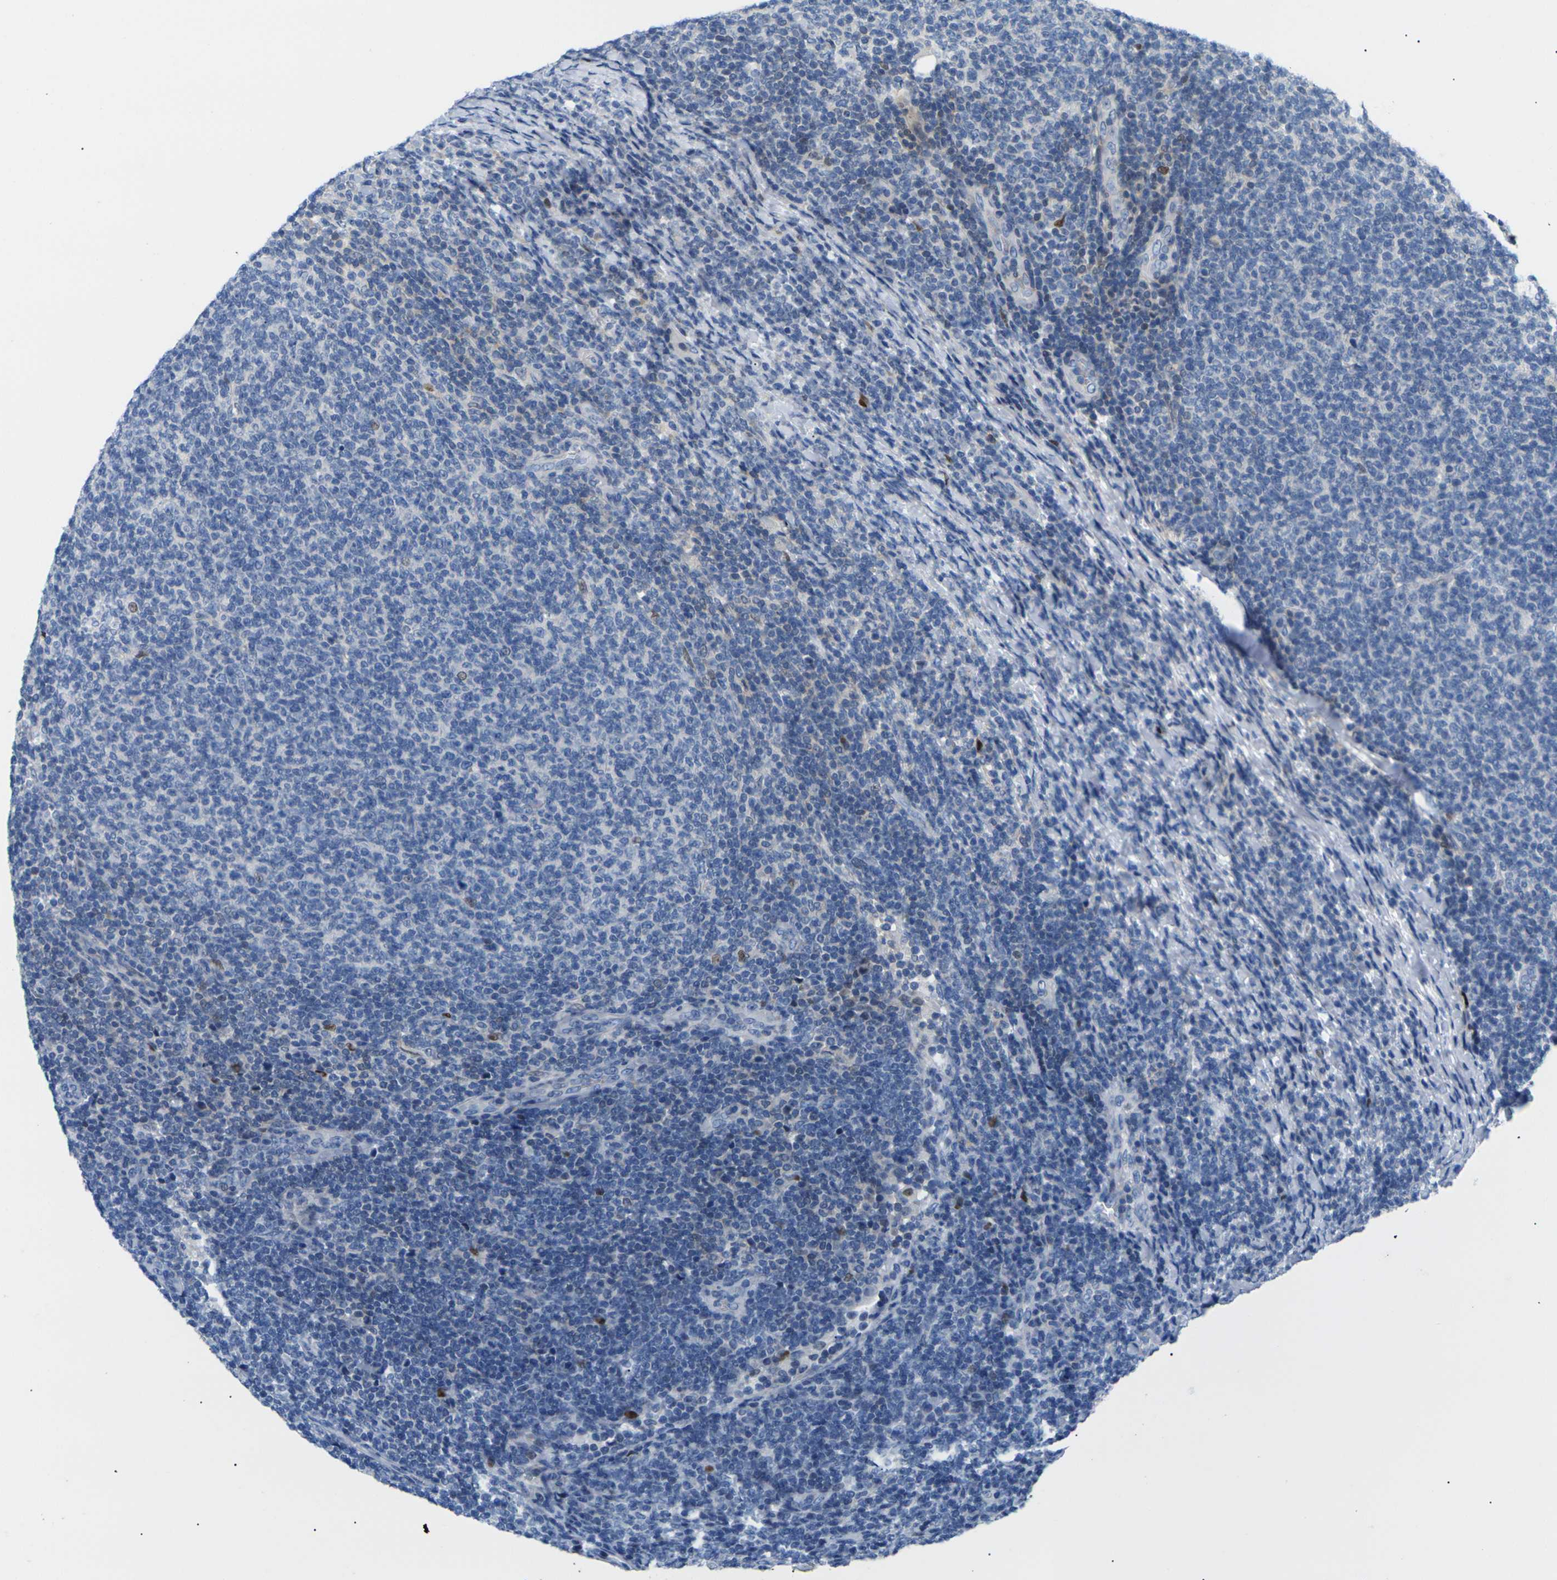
{"staining": {"intensity": "negative", "quantity": "none", "location": "none"}, "tissue": "lymphoma", "cell_type": "Tumor cells", "image_type": "cancer", "snomed": [{"axis": "morphology", "description": "Malignant lymphoma, non-Hodgkin's type, Low grade"}, {"axis": "topography", "description": "Lymph node"}], "caption": "Photomicrograph shows no significant protein staining in tumor cells of malignant lymphoma, non-Hodgkin's type (low-grade). Nuclei are stained in blue.", "gene": "RPS6KA3", "patient": {"sex": "male", "age": 66}}